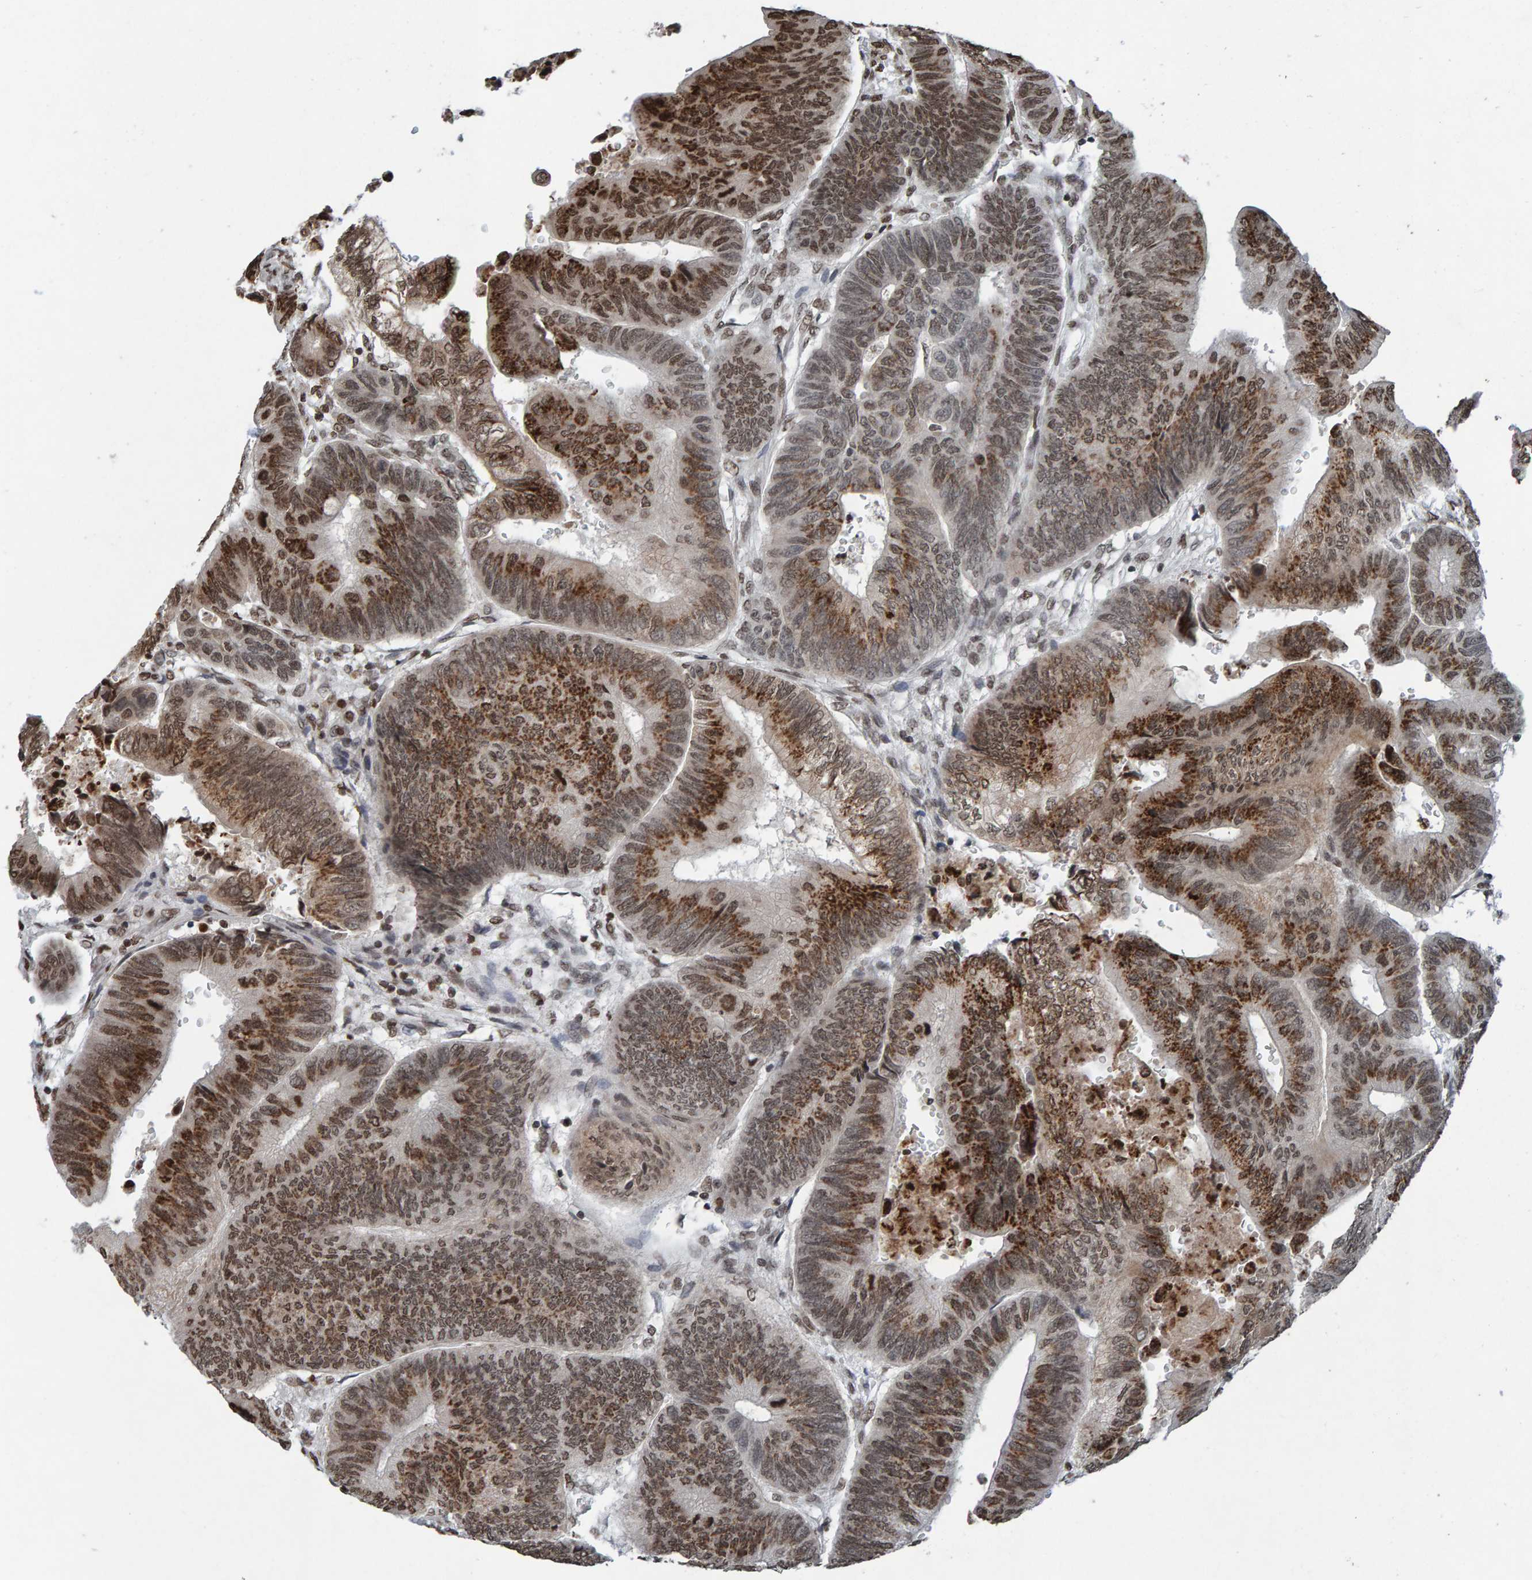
{"staining": {"intensity": "strong", "quantity": "25%-75%", "location": "cytoplasmic/membranous"}, "tissue": "colorectal cancer", "cell_type": "Tumor cells", "image_type": "cancer", "snomed": [{"axis": "morphology", "description": "Normal tissue, NOS"}, {"axis": "morphology", "description": "Adenocarcinoma, NOS"}, {"axis": "topography", "description": "Rectum"}, {"axis": "topography", "description": "Peripheral nerve tissue"}], "caption": "A photomicrograph showing strong cytoplasmic/membranous staining in about 25%-75% of tumor cells in adenocarcinoma (colorectal), as visualized by brown immunohistochemical staining.", "gene": "H2AZ1", "patient": {"sex": "male", "age": 92}}